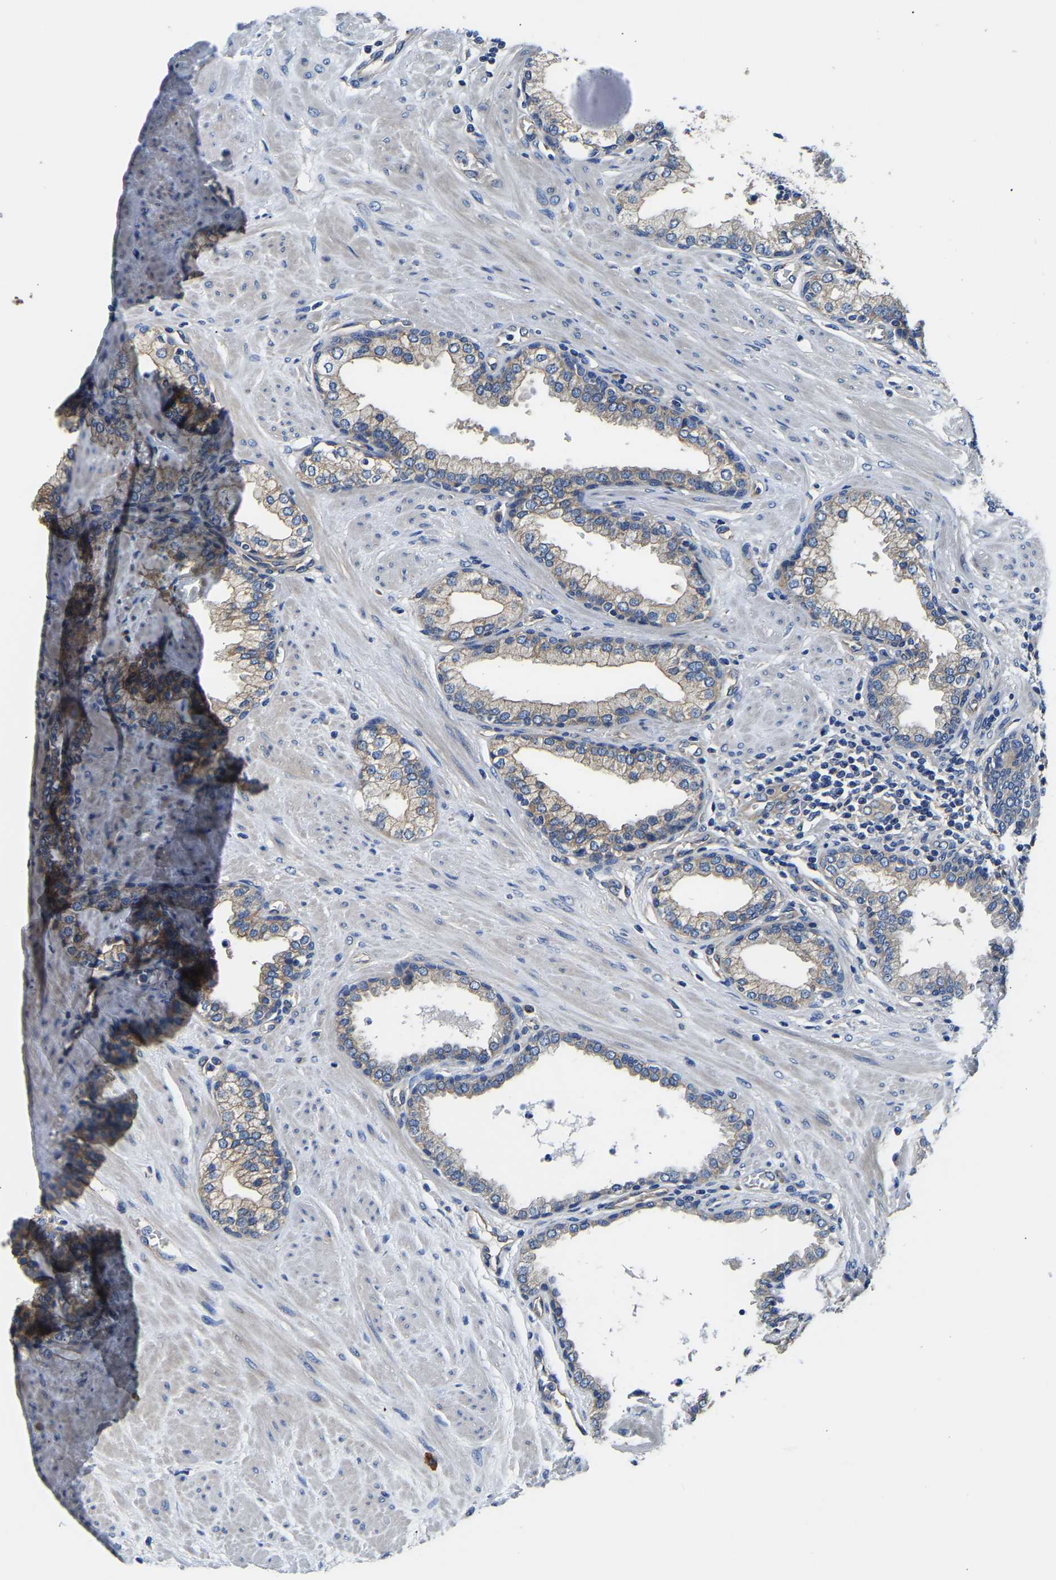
{"staining": {"intensity": "moderate", "quantity": ">75%", "location": "cytoplasmic/membranous"}, "tissue": "prostate", "cell_type": "Glandular cells", "image_type": "normal", "snomed": [{"axis": "morphology", "description": "Normal tissue, NOS"}, {"axis": "topography", "description": "Prostate"}], "caption": "Immunohistochemical staining of unremarkable human prostate exhibits >75% levels of moderate cytoplasmic/membranous protein positivity in approximately >75% of glandular cells.", "gene": "CSDE1", "patient": {"sex": "male", "age": 51}}